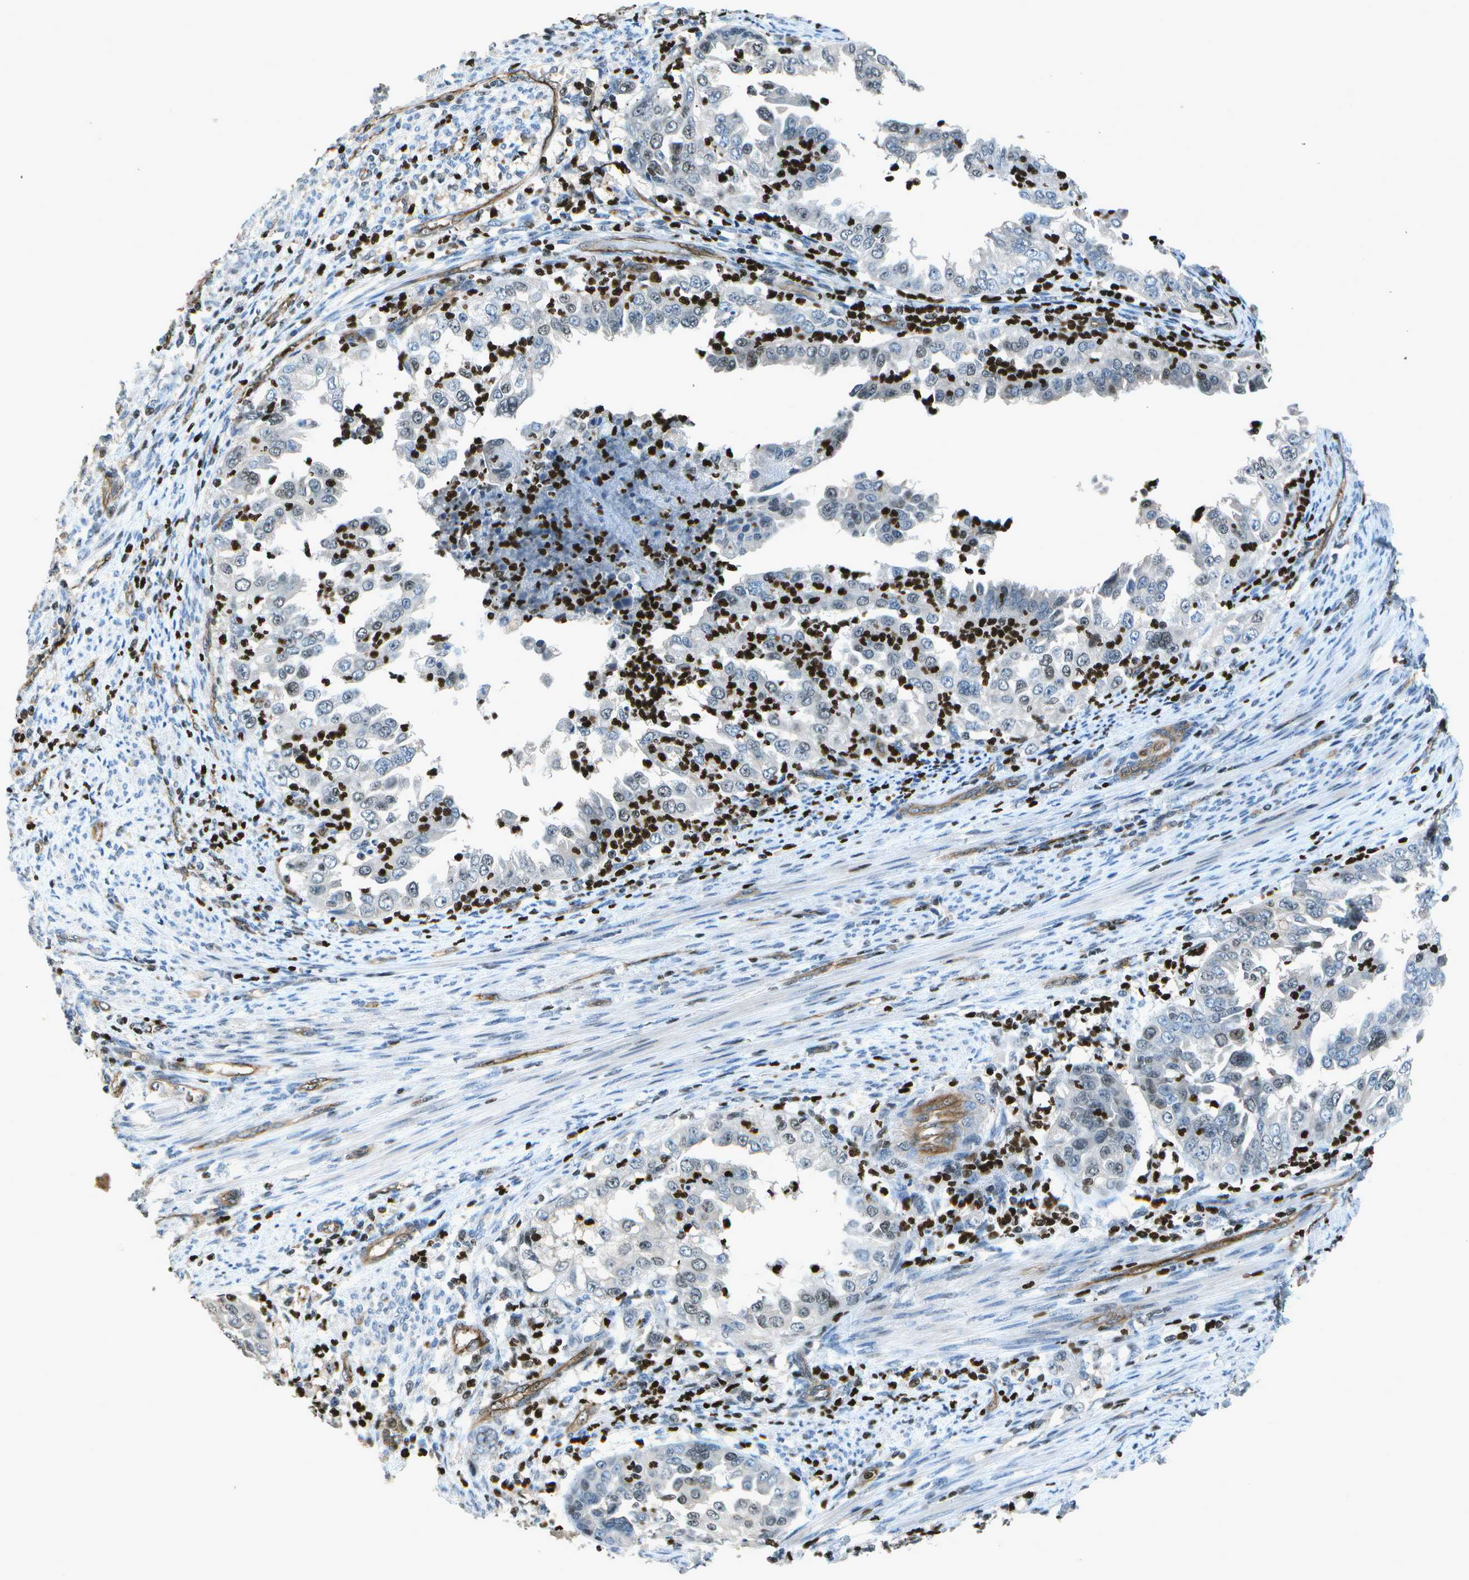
{"staining": {"intensity": "weak", "quantity": "<25%", "location": "nuclear"}, "tissue": "endometrial cancer", "cell_type": "Tumor cells", "image_type": "cancer", "snomed": [{"axis": "morphology", "description": "Adenocarcinoma, NOS"}, {"axis": "topography", "description": "Endometrium"}], "caption": "Human adenocarcinoma (endometrial) stained for a protein using immunohistochemistry exhibits no expression in tumor cells.", "gene": "PDLIM1", "patient": {"sex": "female", "age": 85}}